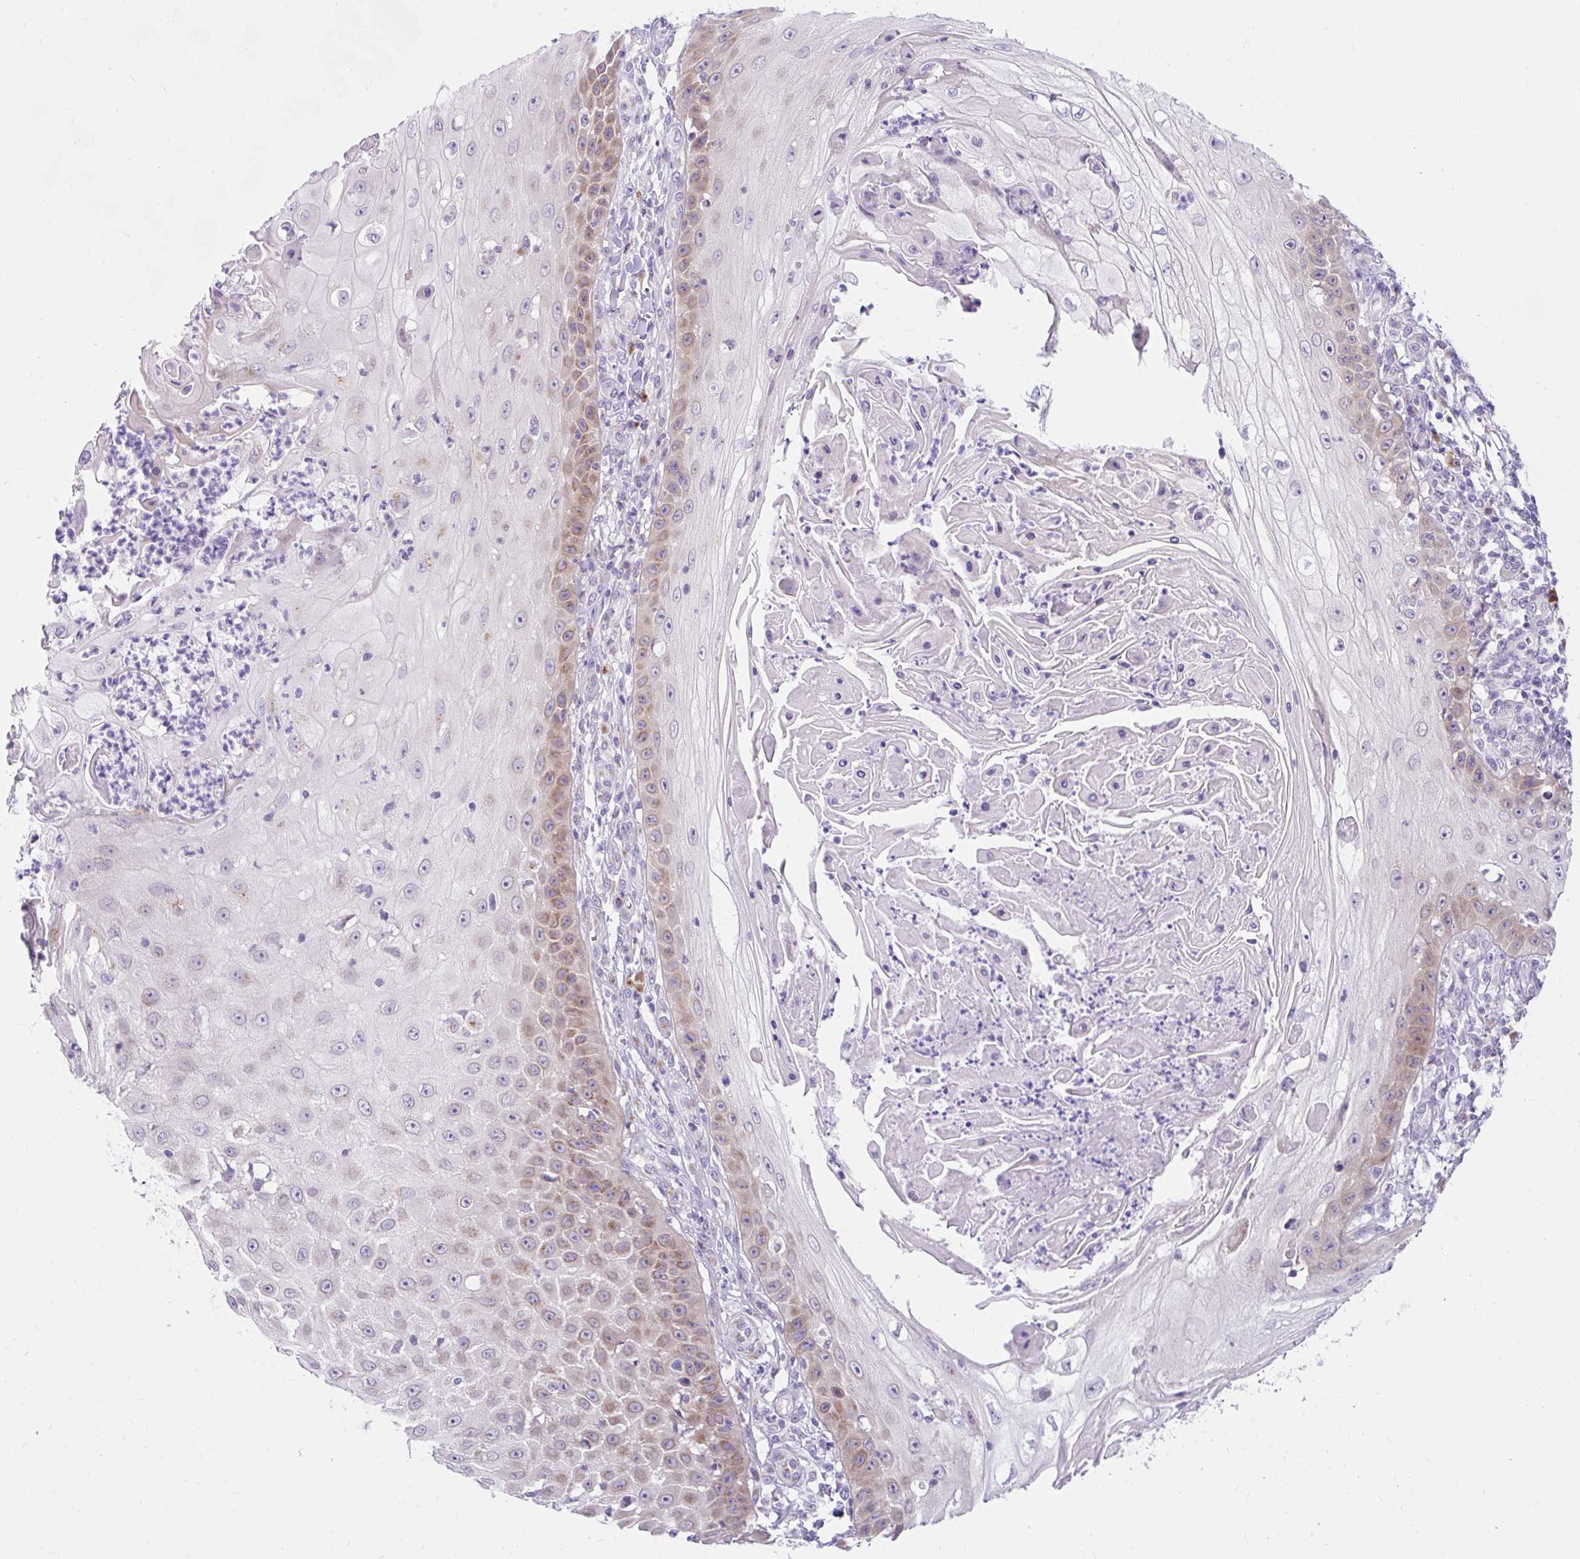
{"staining": {"intensity": "moderate", "quantity": "25%-75%", "location": "cytoplasmic/membranous"}, "tissue": "skin cancer", "cell_type": "Tumor cells", "image_type": "cancer", "snomed": [{"axis": "morphology", "description": "Squamous cell carcinoma, NOS"}, {"axis": "topography", "description": "Skin"}], "caption": "Approximately 25%-75% of tumor cells in human skin cancer demonstrate moderate cytoplasmic/membranous protein positivity as visualized by brown immunohistochemical staining.", "gene": "GOLGA8A", "patient": {"sex": "male", "age": 70}}